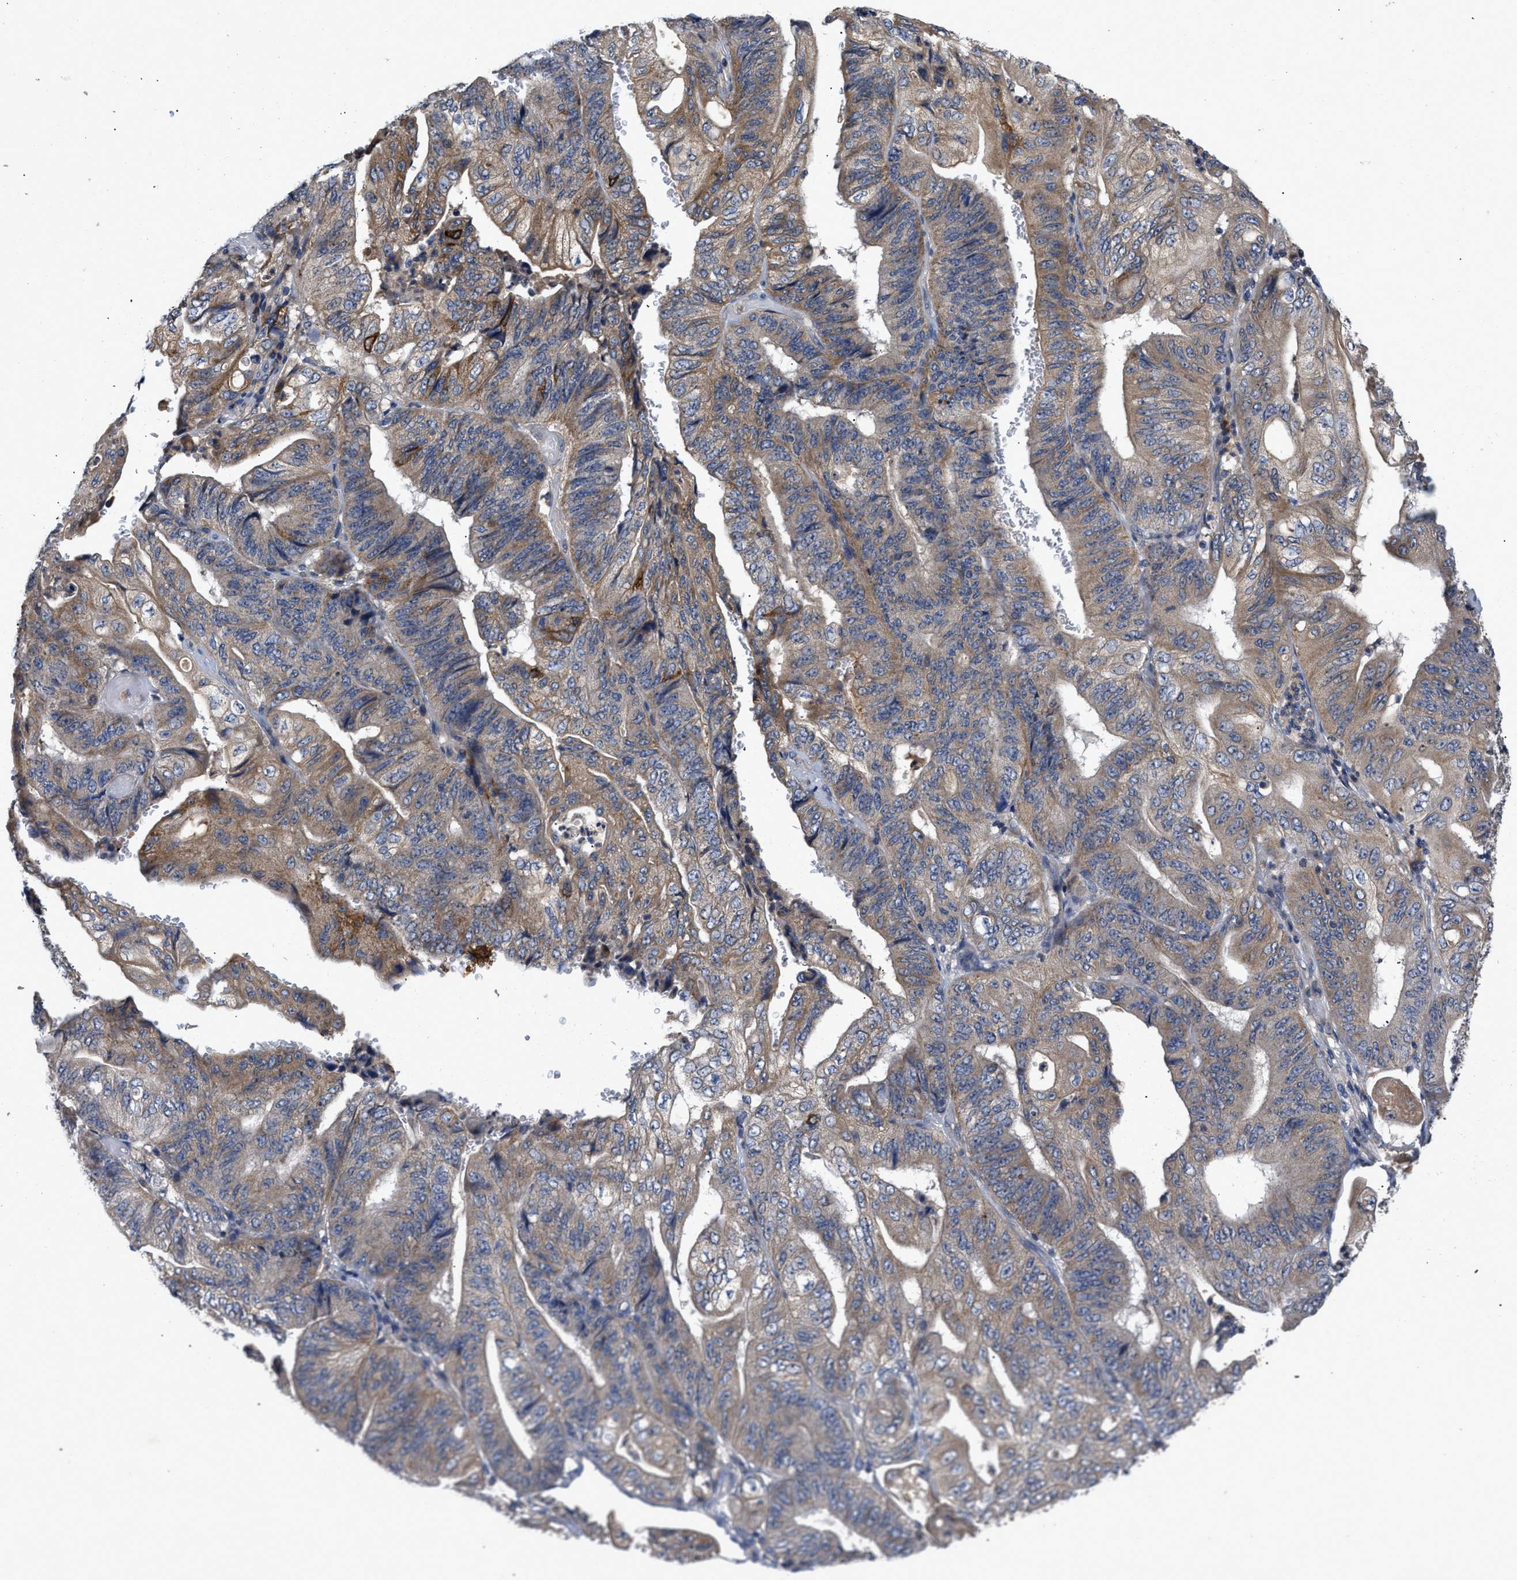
{"staining": {"intensity": "moderate", "quantity": ">75%", "location": "cytoplasmic/membranous"}, "tissue": "stomach cancer", "cell_type": "Tumor cells", "image_type": "cancer", "snomed": [{"axis": "morphology", "description": "Adenocarcinoma, NOS"}, {"axis": "topography", "description": "Stomach"}], "caption": "Moderate cytoplasmic/membranous expression is appreciated in about >75% of tumor cells in stomach adenocarcinoma. (brown staining indicates protein expression, while blue staining denotes nuclei).", "gene": "VPS4A", "patient": {"sex": "female", "age": 73}}